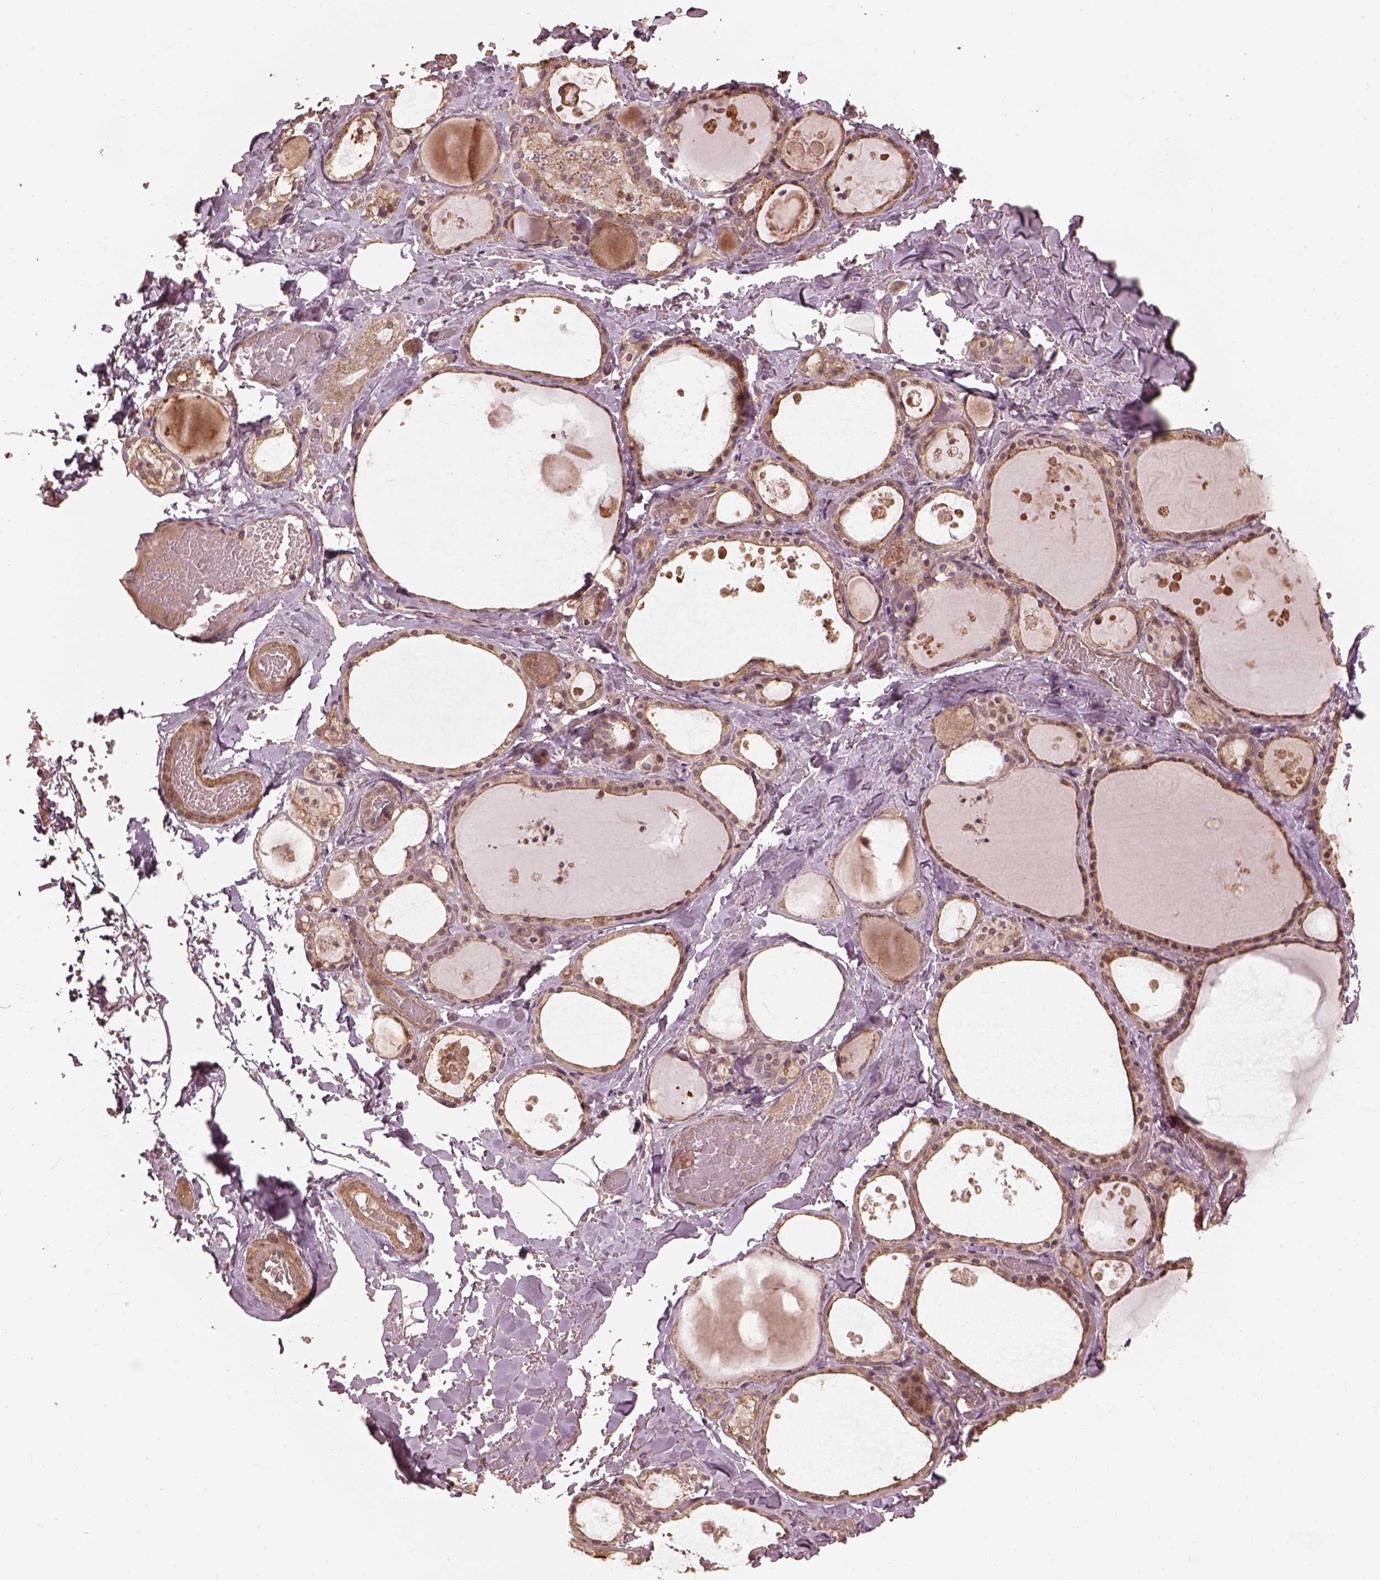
{"staining": {"intensity": "moderate", "quantity": ">75%", "location": "cytoplasmic/membranous"}, "tissue": "thyroid gland", "cell_type": "Glandular cells", "image_type": "normal", "snomed": [{"axis": "morphology", "description": "Normal tissue, NOS"}, {"axis": "topography", "description": "Thyroid gland"}], "caption": "This is an image of immunohistochemistry (IHC) staining of benign thyroid gland, which shows moderate staining in the cytoplasmic/membranous of glandular cells.", "gene": "METTL4", "patient": {"sex": "male", "age": 56}}